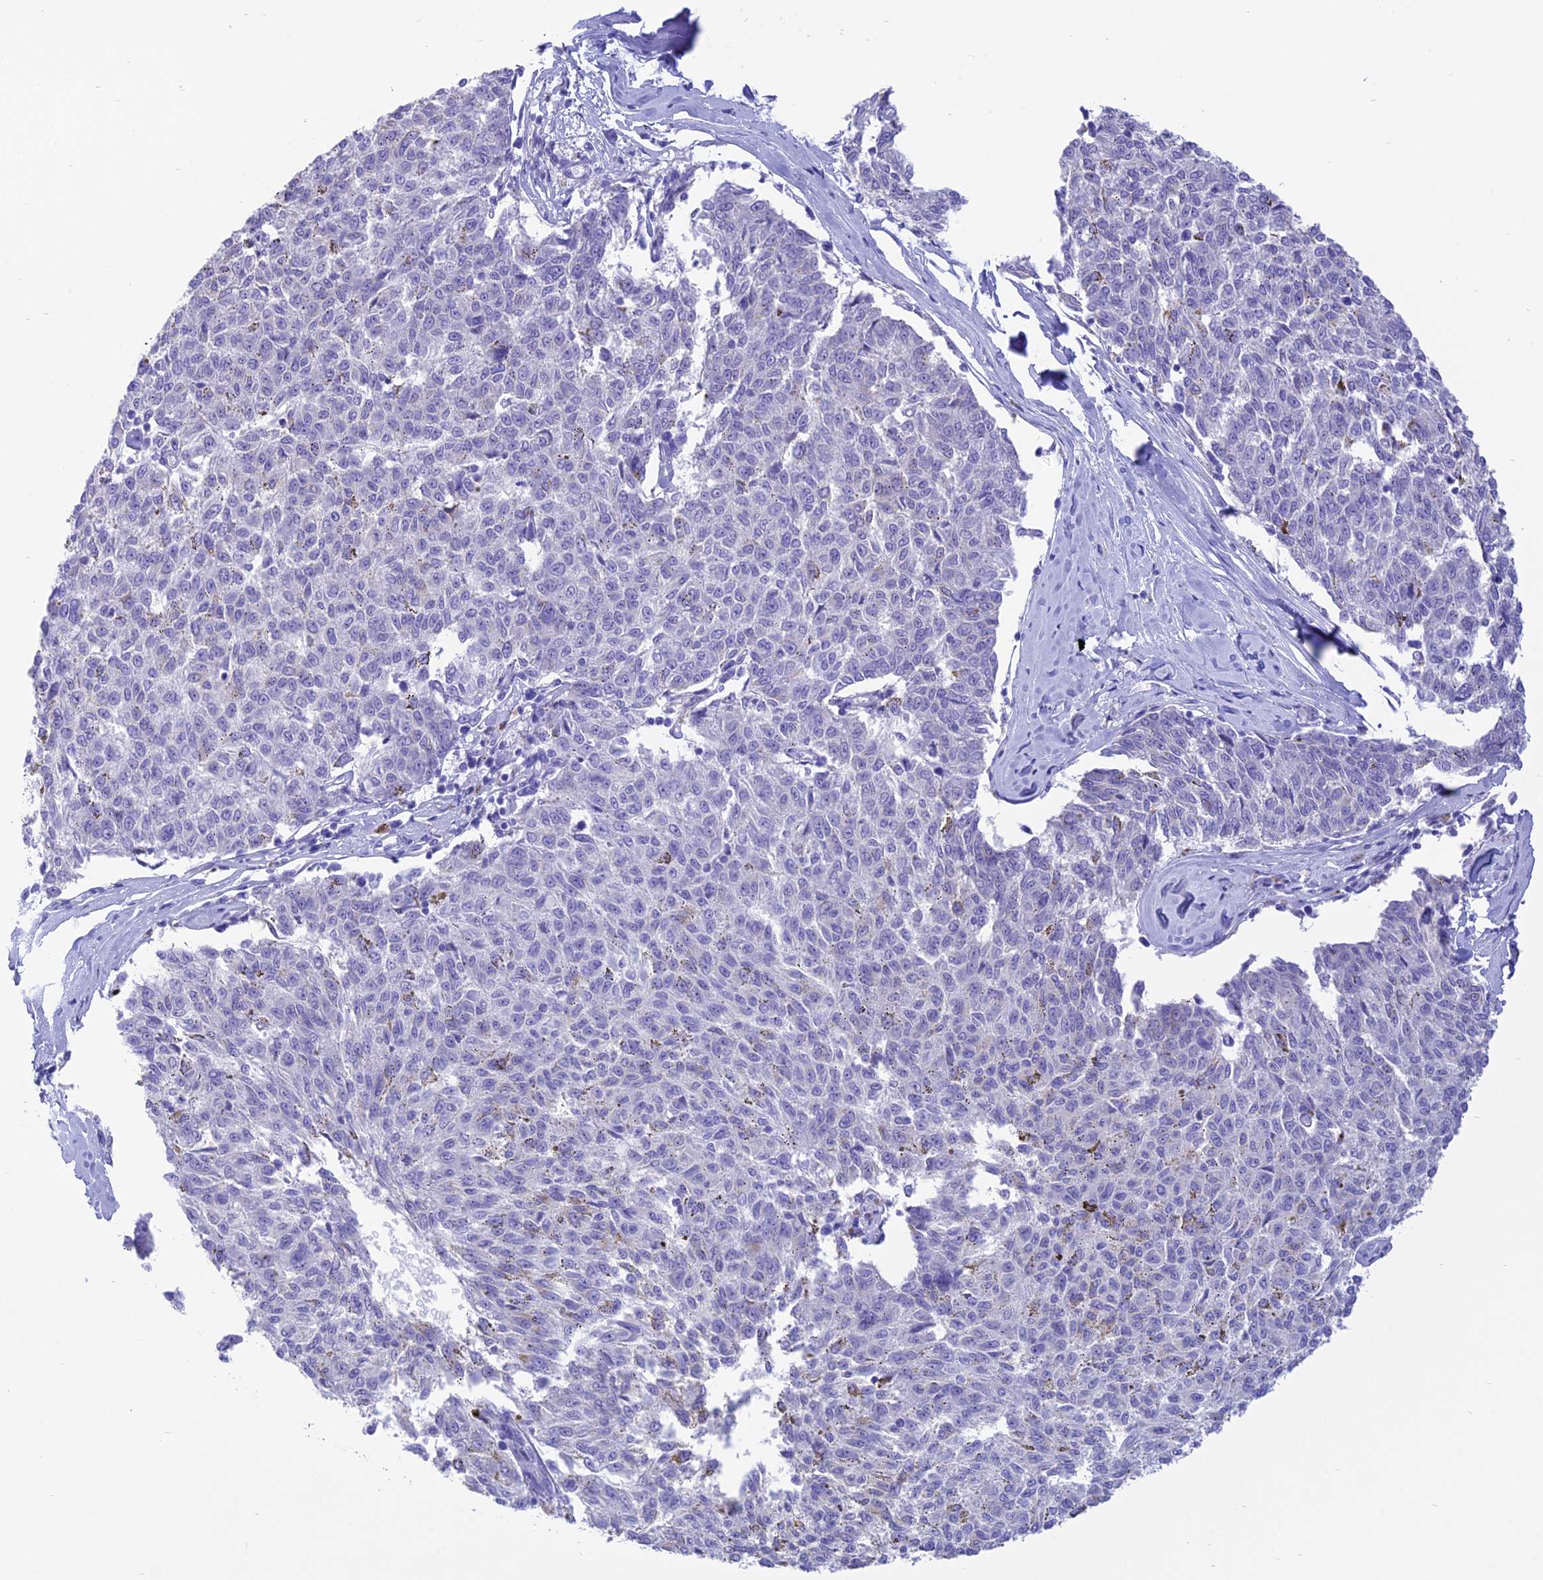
{"staining": {"intensity": "negative", "quantity": "none", "location": "none"}, "tissue": "melanoma", "cell_type": "Tumor cells", "image_type": "cancer", "snomed": [{"axis": "morphology", "description": "Malignant melanoma, NOS"}, {"axis": "topography", "description": "Skin"}], "caption": "DAB immunohistochemical staining of human malignant melanoma shows no significant expression in tumor cells.", "gene": "DCAF16", "patient": {"sex": "female", "age": 72}}